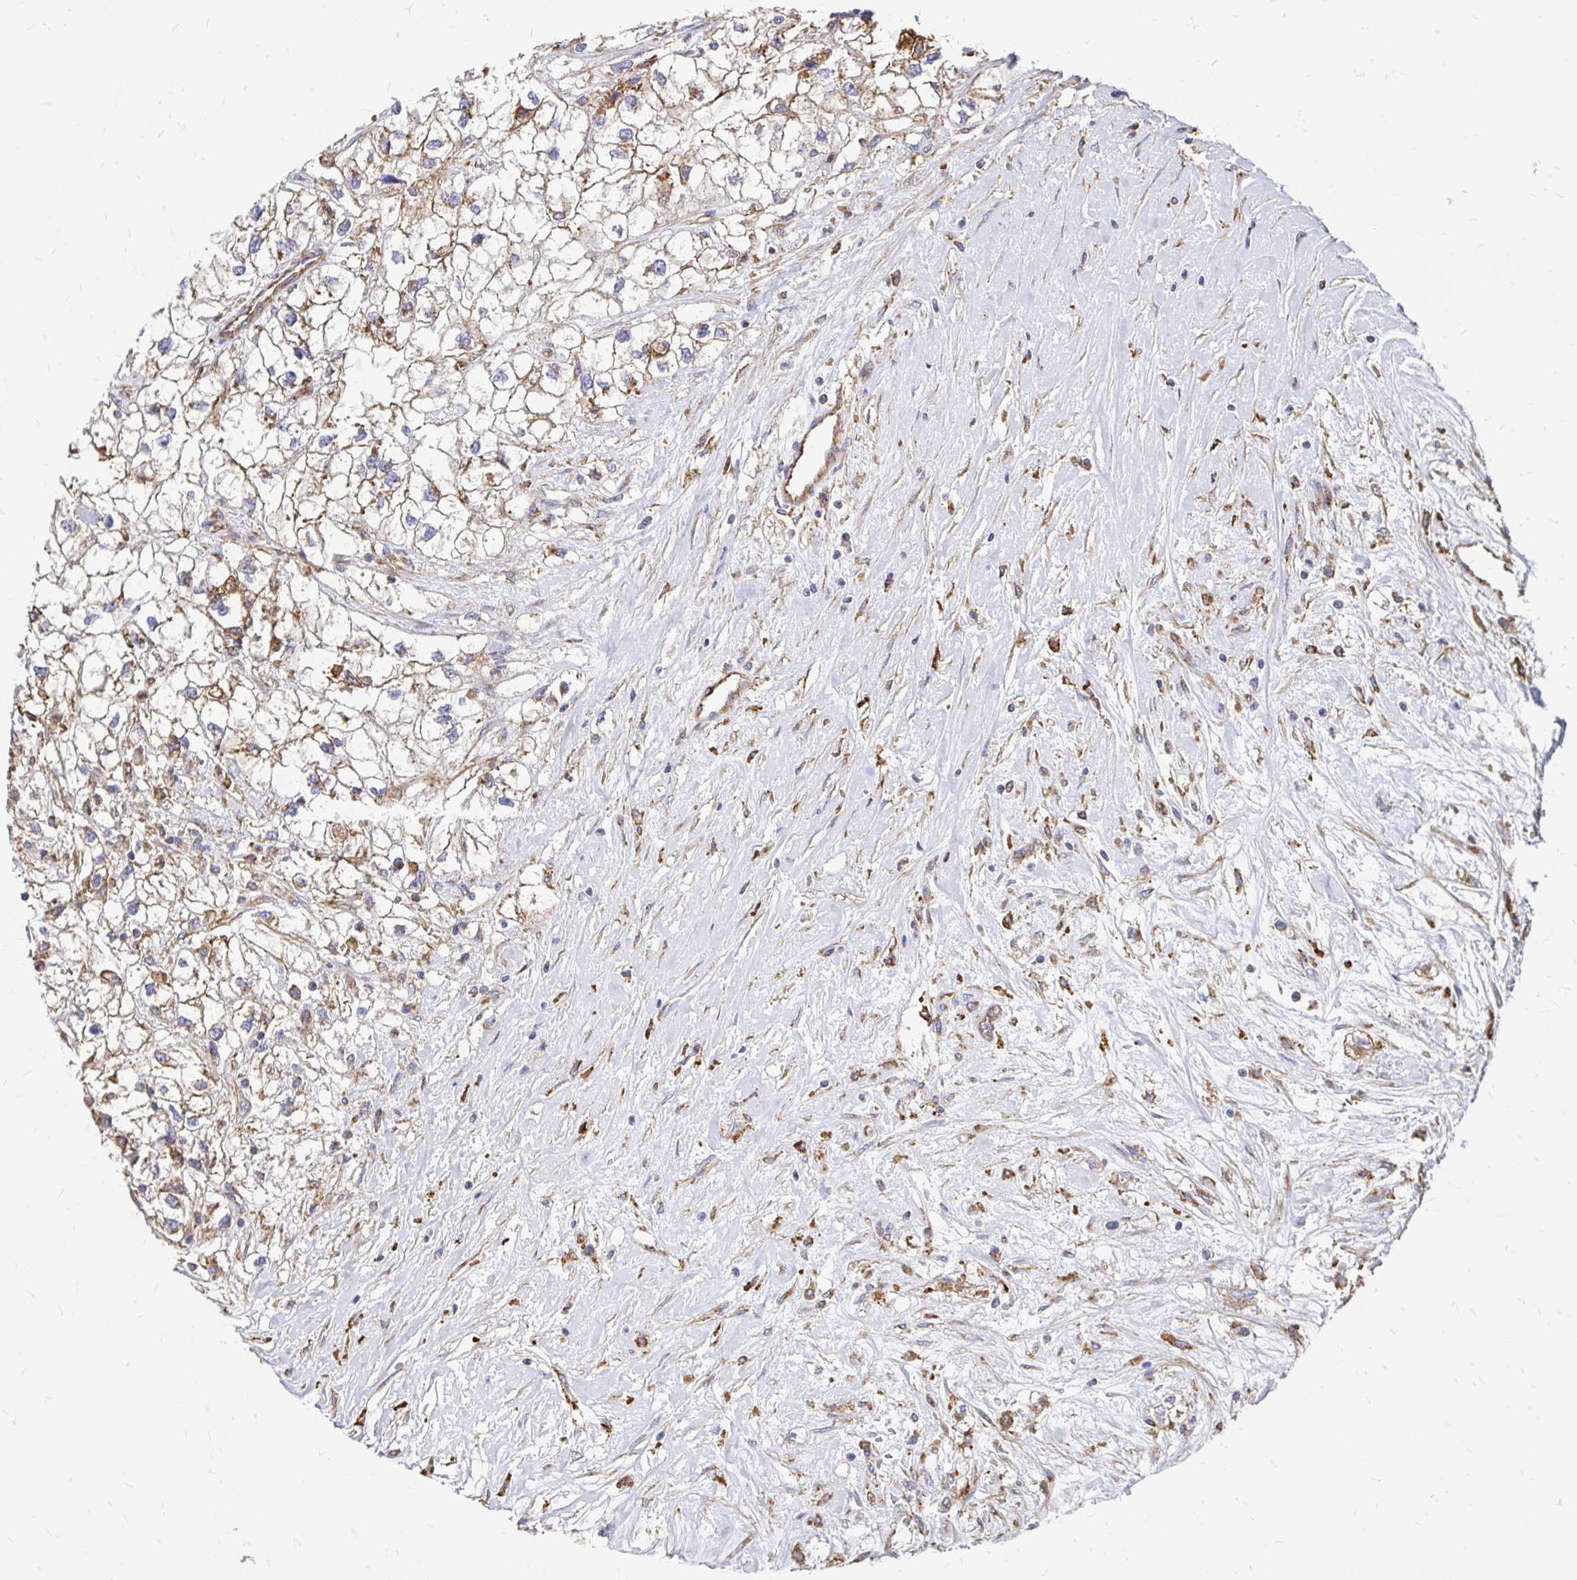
{"staining": {"intensity": "moderate", "quantity": ">75%", "location": "cytoplasmic/membranous"}, "tissue": "renal cancer", "cell_type": "Tumor cells", "image_type": "cancer", "snomed": [{"axis": "morphology", "description": "Adenocarcinoma, NOS"}, {"axis": "topography", "description": "Kidney"}], "caption": "Adenocarcinoma (renal) stained for a protein (brown) displays moderate cytoplasmic/membranous positive positivity in about >75% of tumor cells.", "gene": "CLTC", "patient": {"sex": "male", "age": 59}}